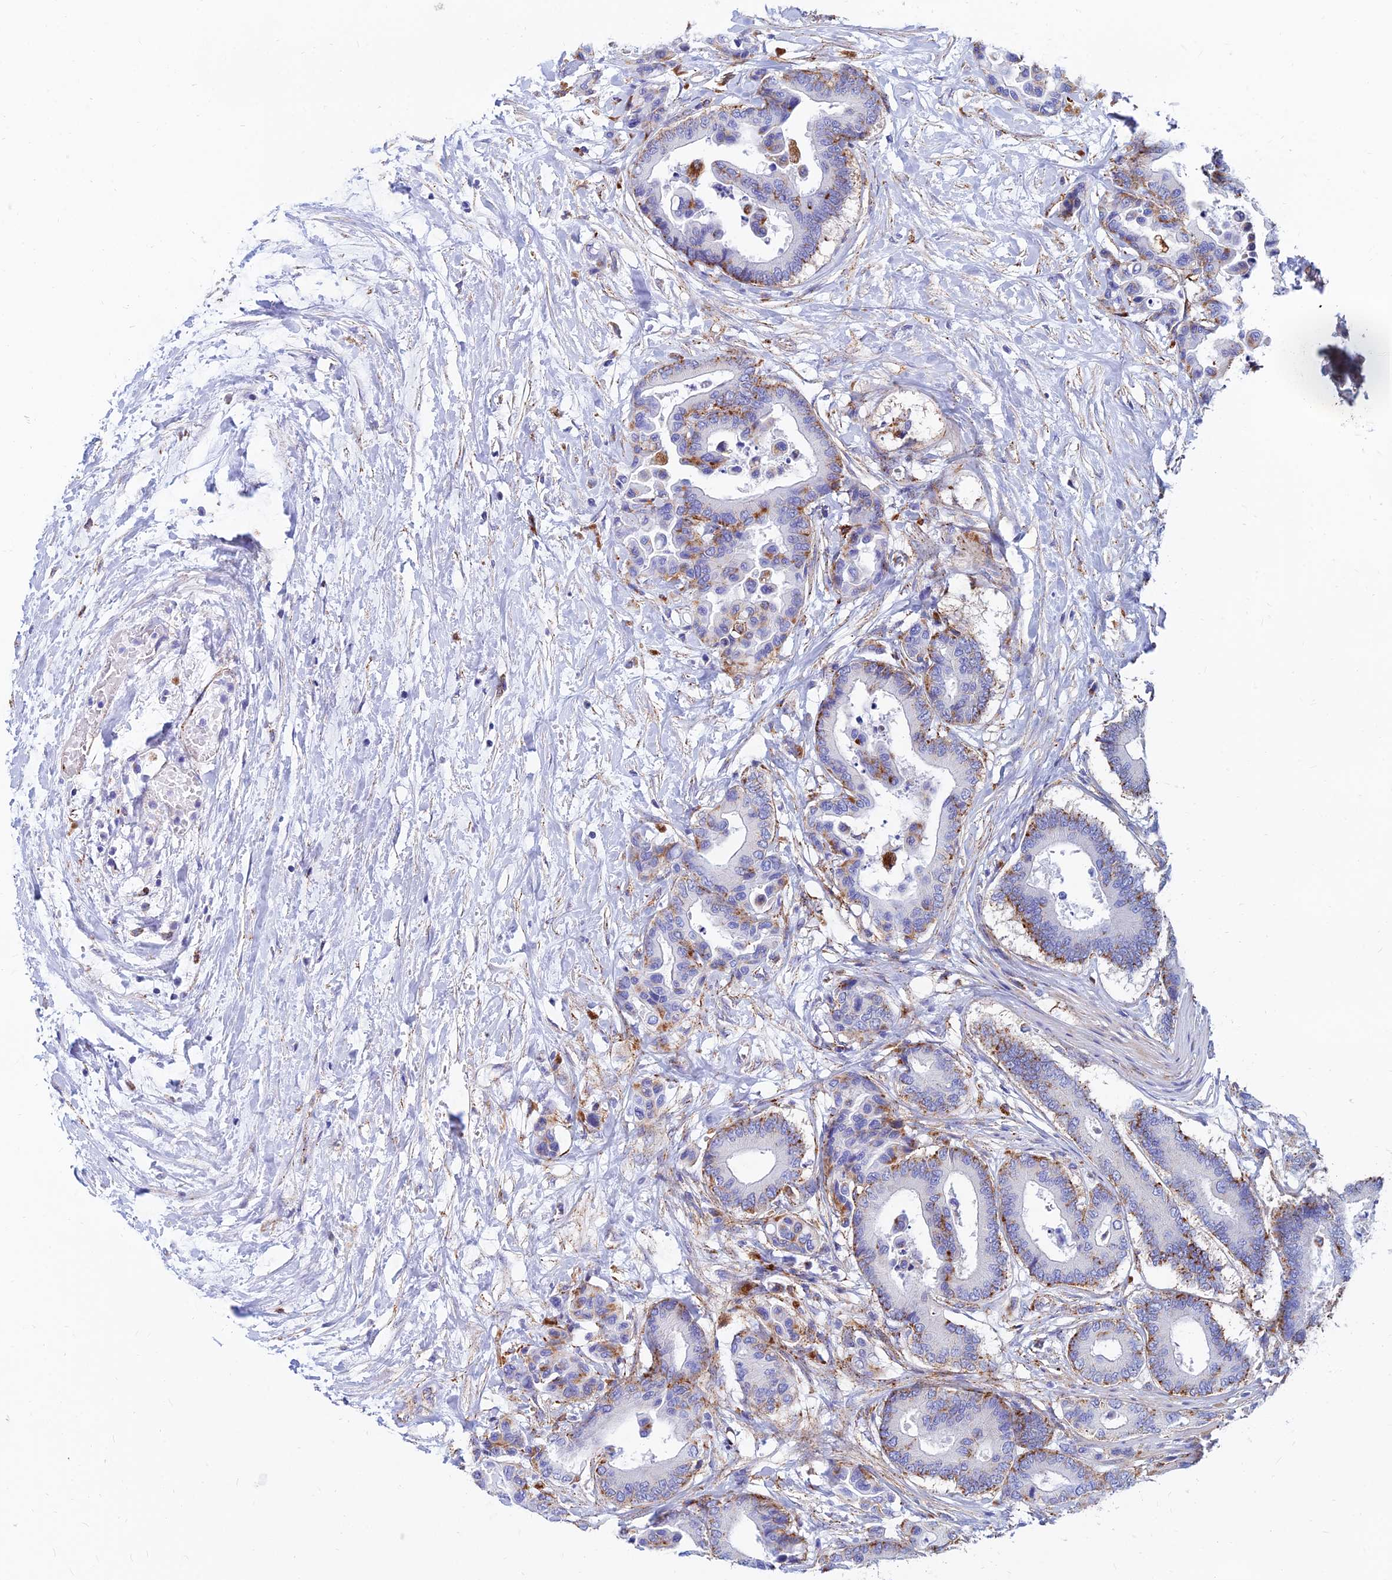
{"staining": {"intensity": "moderate", "quantity": "25%-75%", "location": "cytoplasmic/membranous"}, "tissue": "colorectal cancer", "cell_type": "Tumor cells", "image_type": "cancer", "snomed": [{"axis": "morphology", "description": "Normal tissue, NOS"}, {"axis": "morphology", "description": "Adenocarcinoma, NOS"}, {"axis": "topography", "description": "Colon"}], "caption": "High-magnification brightfield microscopy of adenocarcinoma (colorectal) stained with DAB (brown) and counterstained with hematoxylin (blue). tumor cells exhibit moderate cytoplasmic/membranous staining is present in about25%-75% of cells. The staining was performed using DAB (3,3'-diaminobenzidine), with brown indicating positive protein expression. Nuclei are stained blue with hematoxylin.", "gene": "SPNS1", "patient": {"sex": "male", "age": 82}}